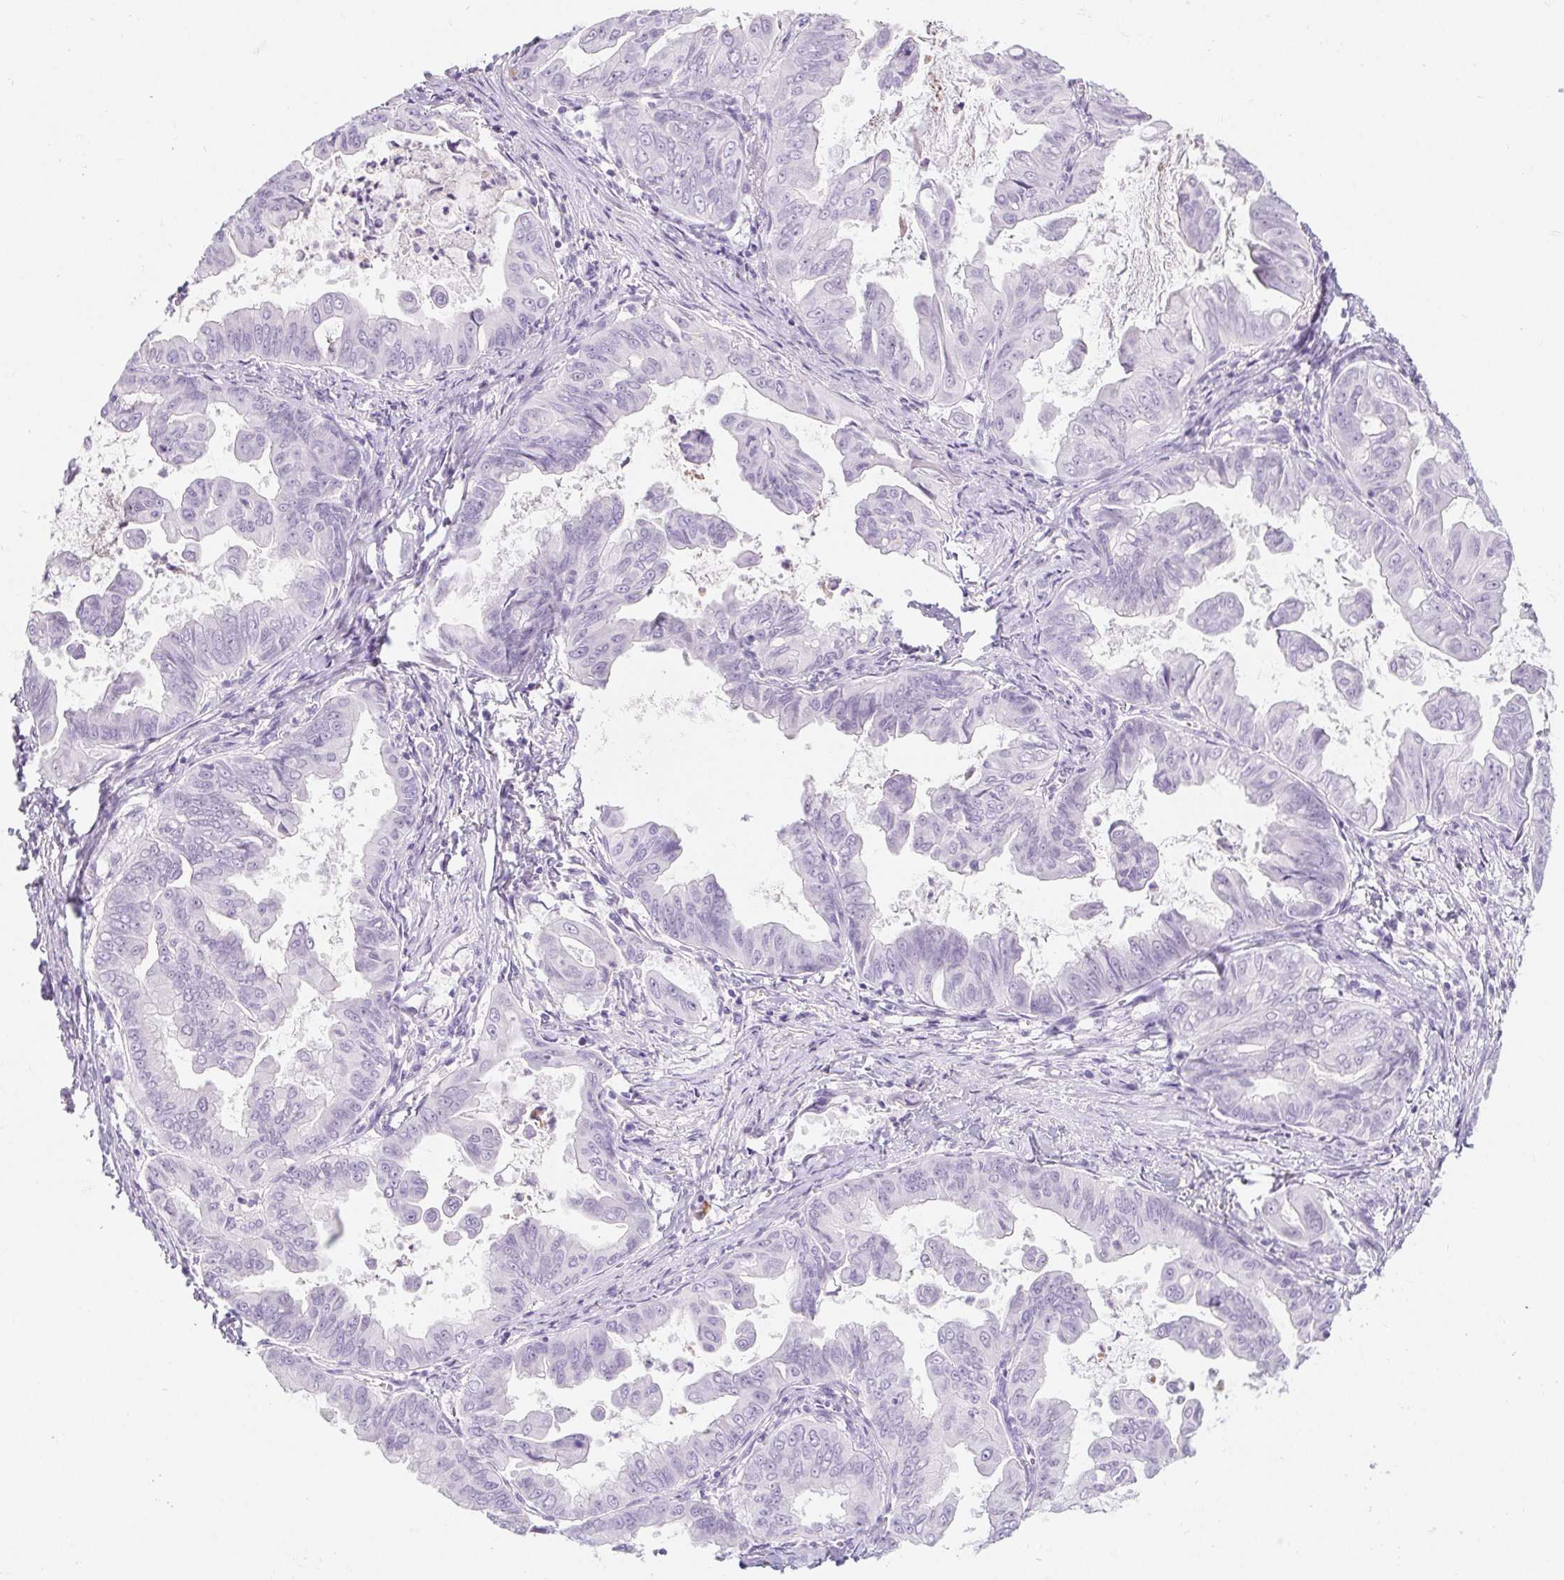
{"staining": {"intensity": "negative", "quantity": "none", "location": "none"}, "tissue": "stomach cancer", "cell_type": "Tumor cells", "image_type": "cancer", "snomed": [{"axis": "morphology", "description": "Adenocarcinoma, NOS"}, {"axis": "topography", "description": "Stomach, upper"}], "caption": "High magnification brightfield microscopy of stomach cancer stained with DAB (brown) and counterstained with hematoxylin (blue): tumor cells show no significant positivity.", "gene": "CYP21A2", "patient": {"sex": "male", "age": 80}}